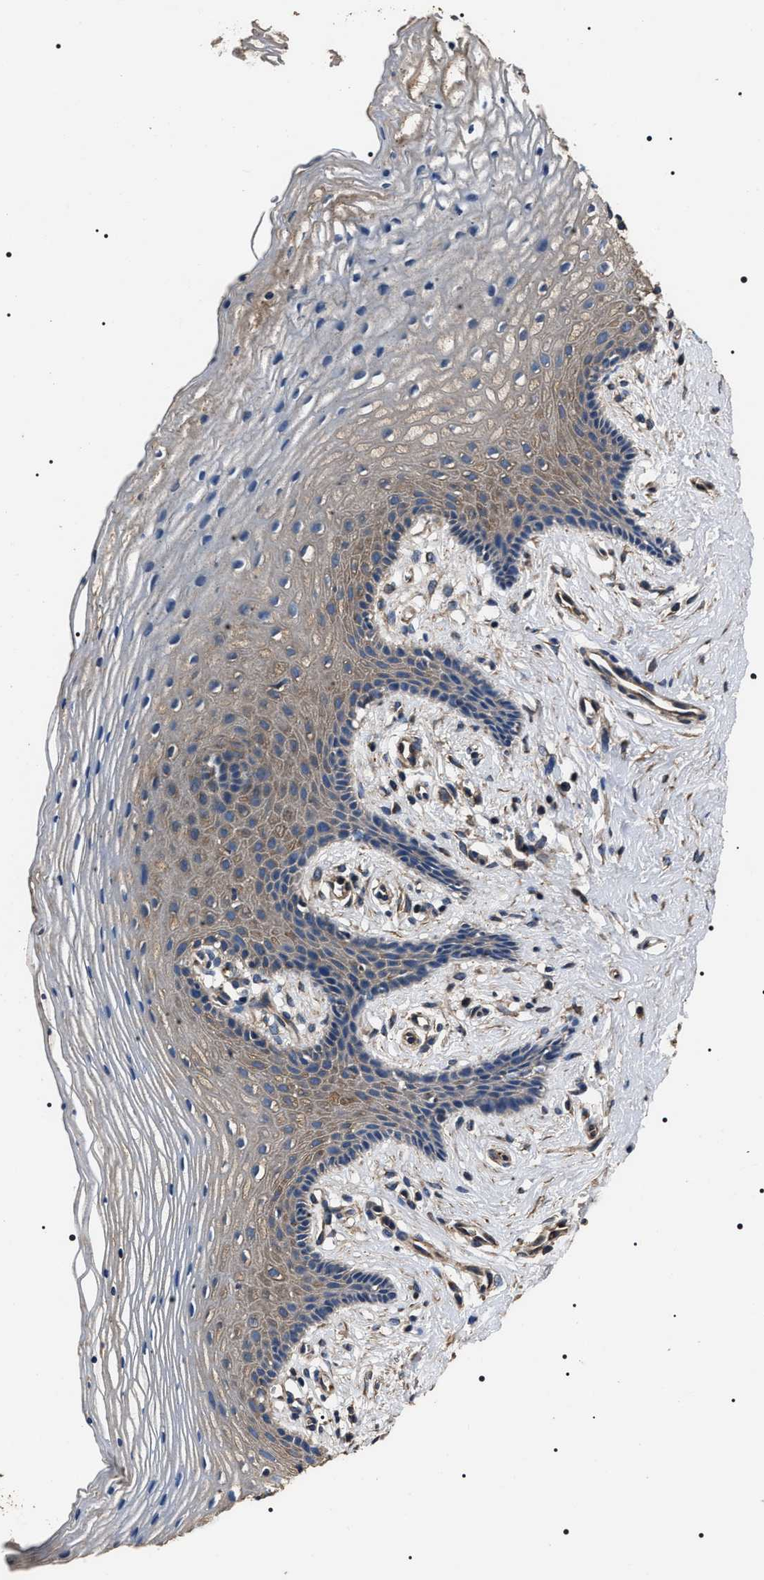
{"staining": {"intensity": "weak", "quantity": "25%-75%", "location": "cytoplasmic/membranous"}, "tissue": "vagina", "cell_type": "Squamous epithelial cells", "image_type": "normal", "snomed": [{"axis": "morphology", "description": "Normal tissue, NOS"}, {"axis": "topography", "description": "Vagina"}], "caption": "The immunohistochemical stain shows weak cytoplasmic/membranous expression in squamous epithelial cells of unremarkable vagina.", "gene": "HSCB", "patient": {"sex": "female", "age": 32}}